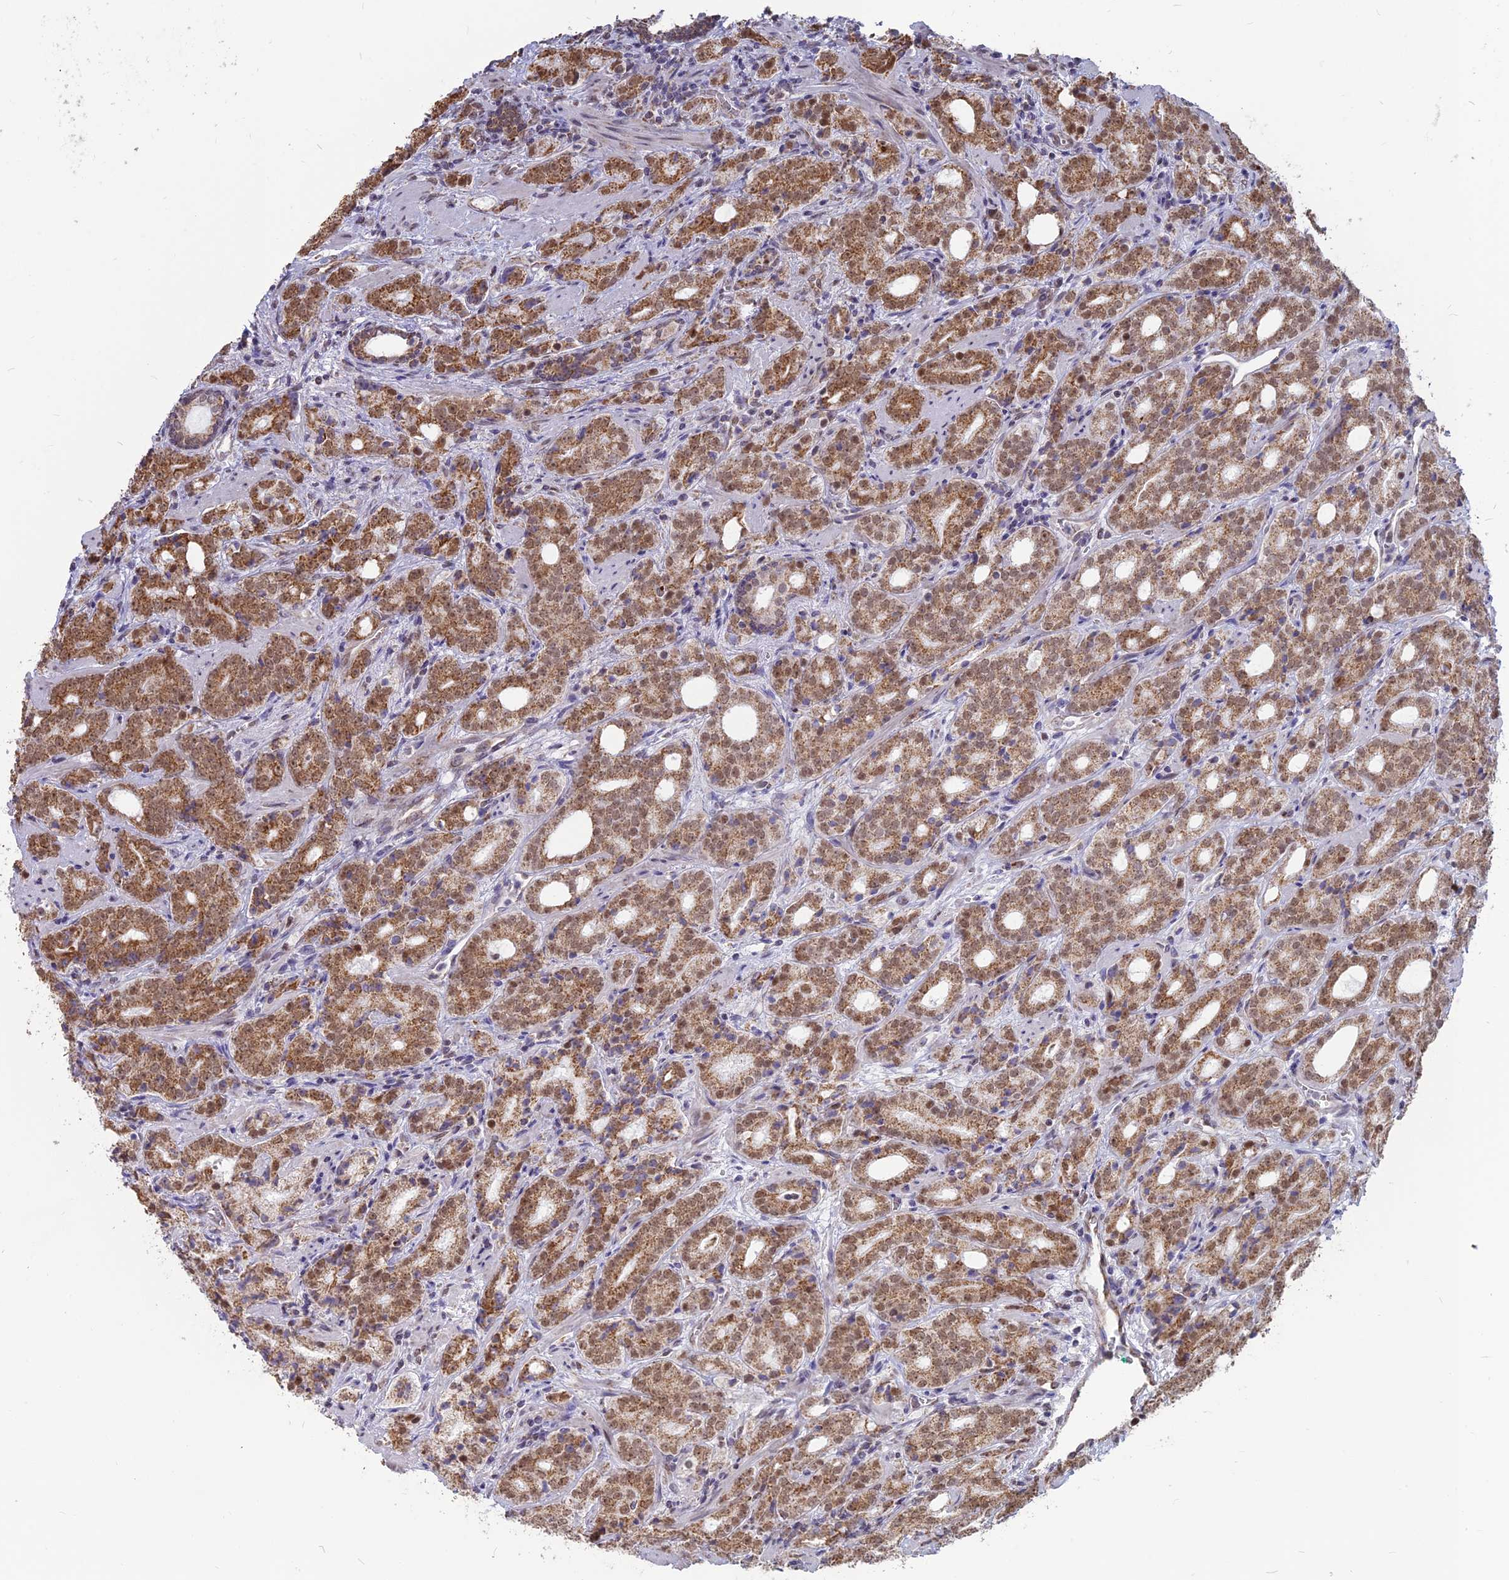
{"staining": {"intensity": "moderate", "quantity": ">75%", "location": "cytoplasmic/membranous,nuclear"}, "tissue": "prostate cancer", "cell_type": "Tumor cells", "image_type": "cancer", "snomed": [{"axis": "morphology", "description": "Adenocarcinoma, High grade"}, {"axis": "topography", "description": "Prostate"}], "caption": "Moderate cytoplasmic/membranous and nuclear protein expression is identified in approximately >75% of tumor cells in prostate cancer.", "gene": "ARHGAP40", "patient": {"sex": "male", "age": 64}}